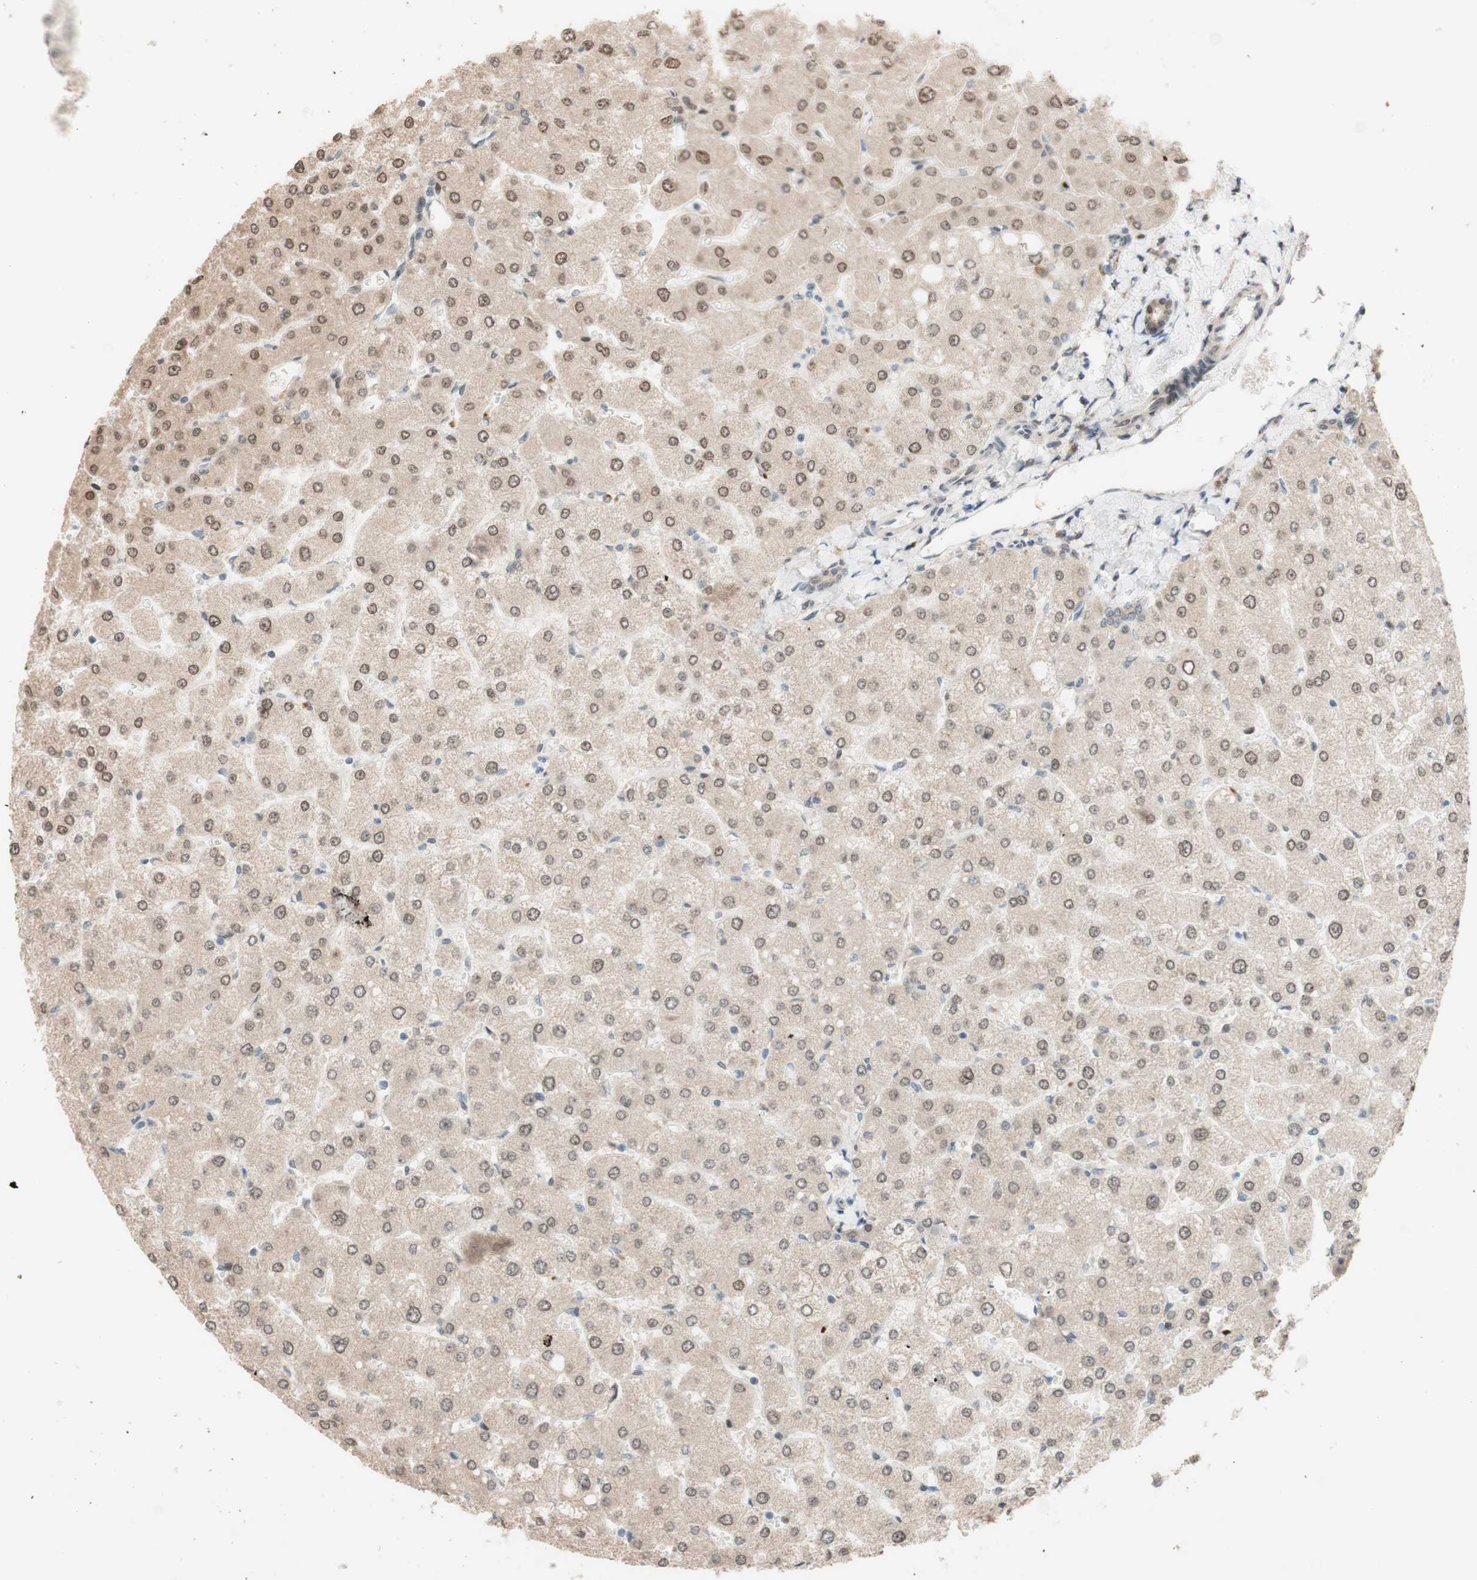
{"staining": {"intensity": "weak", "quantity": ">75%", "location": "cytoplasmic/membranous"}, "tissue": "liver", "cell_type": "Cholangiocytes", "image_type": "normal", "snomed": [{"axis": "morphology", "description": "Normal tissue, NOS"}, {"axis": "topography", "description": "Liver"}], "caption": "Unremarkable liver demonstrates weak cytoplasmic/membranous positivity in approximately >75% of cholangiocytes The staining was performed using DAB (3,3'-diaminobenzidine) to visualize the protein expression in brown, while the nuclei were stained in blue with hematoxylin (Magnification: 20x)..", "gene": "CCNC", "patient": {"sex": "male", "age": 55}}